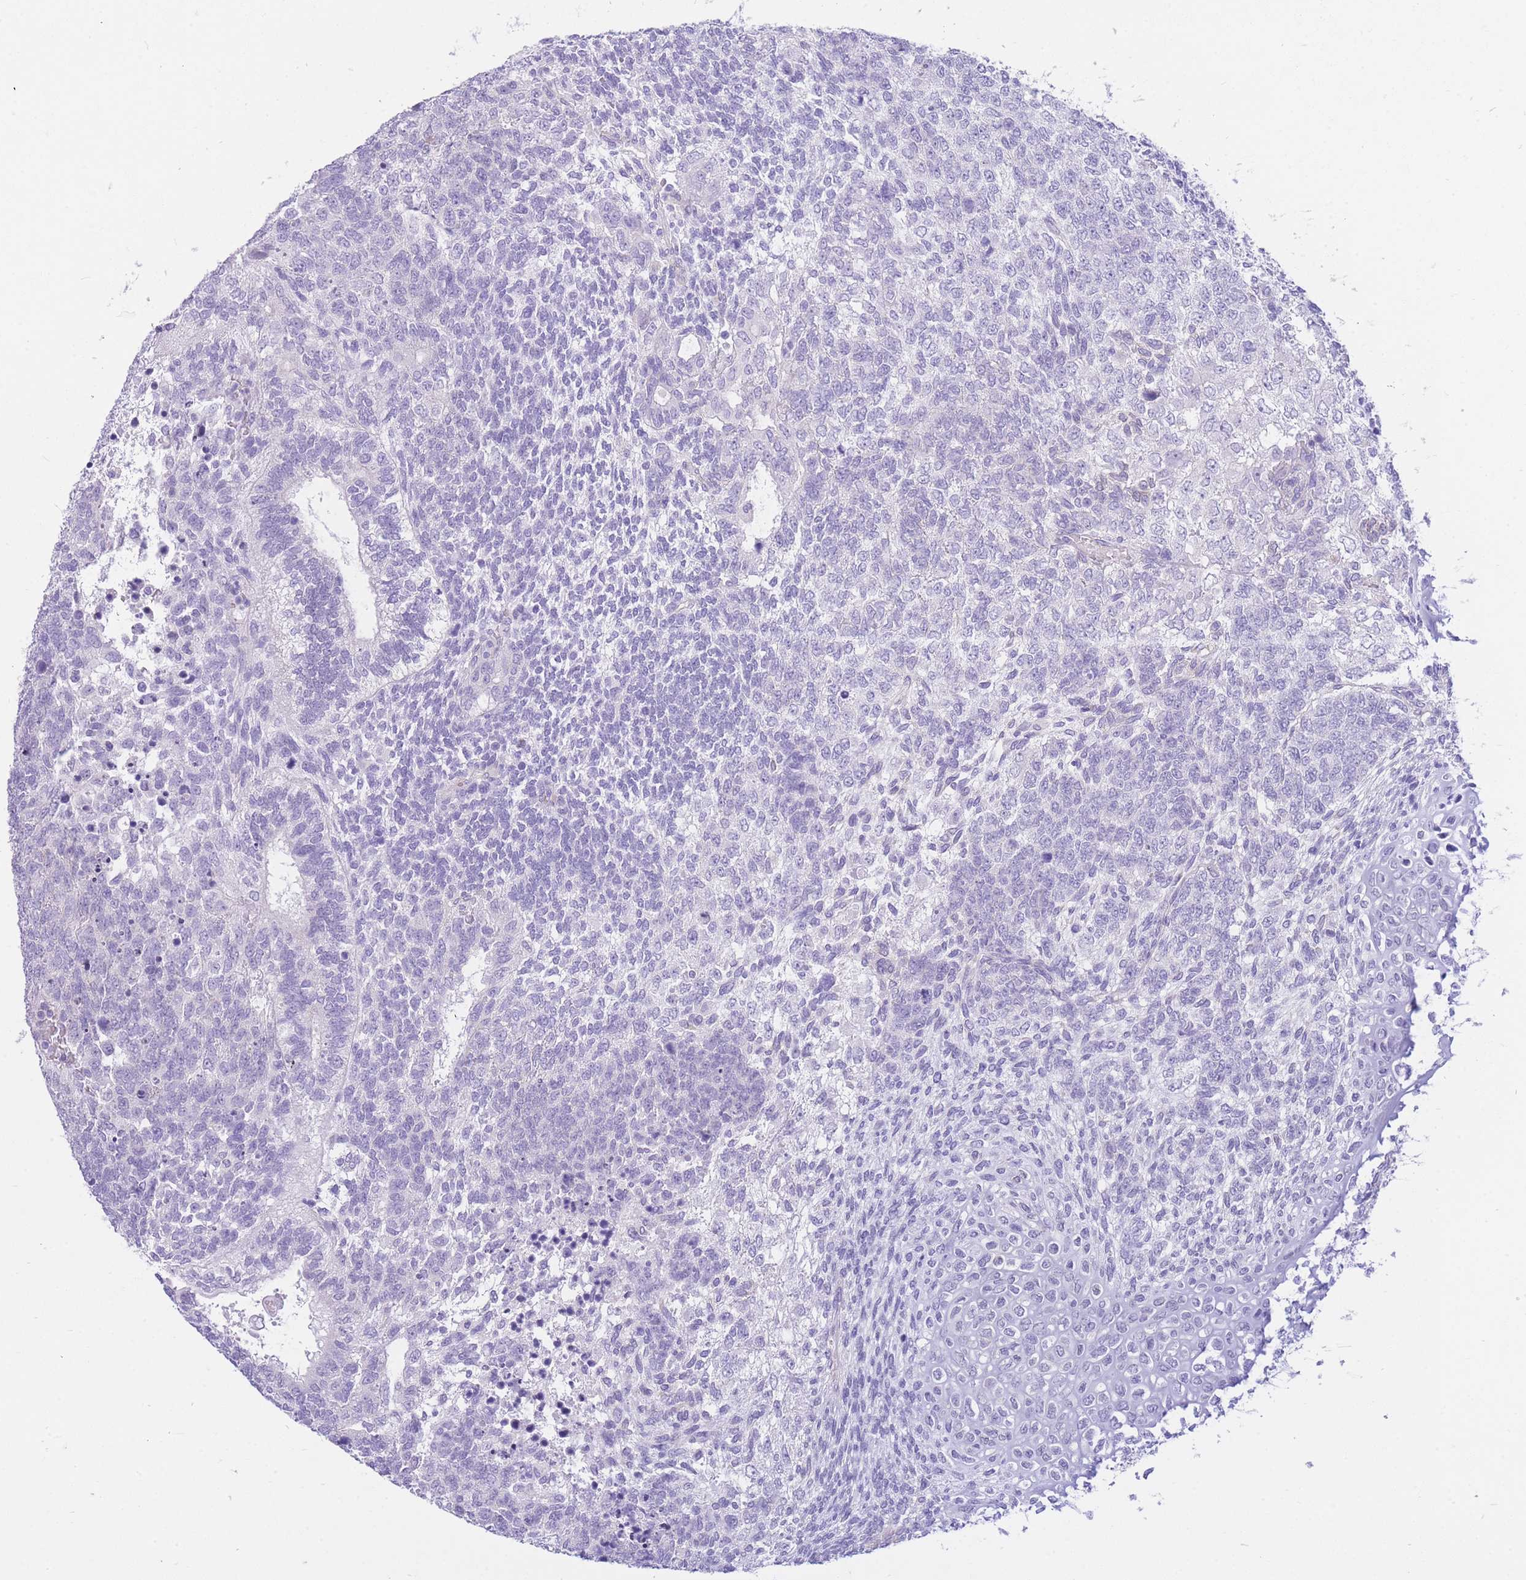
{"staining": {"intensity": "negative", "quantity": "none", "location": "none"}, "tissue": "testis cancer", "cell_type": "Tumor cells", "image_type": "cancer", "snomed": [{"axis": "morphology", "description": "Carcinoma, Embryonal, NOS"}, {"axis": "topography", "description": "Testis"}], "caption": "A high-resolution image shows IHC staining of testis cancer (embryonal carcinoma), which exhibits no significant staining in tumor cells. Brightfield microscopy of immunohistochemistry (IHC) stained with DAB (3,3'-diaminobenzidine) (brown) and hematoxylin (blue), captured at high magnification.", "gene": "ZNF311", "patient": {"sex": "male", "age": 23}}